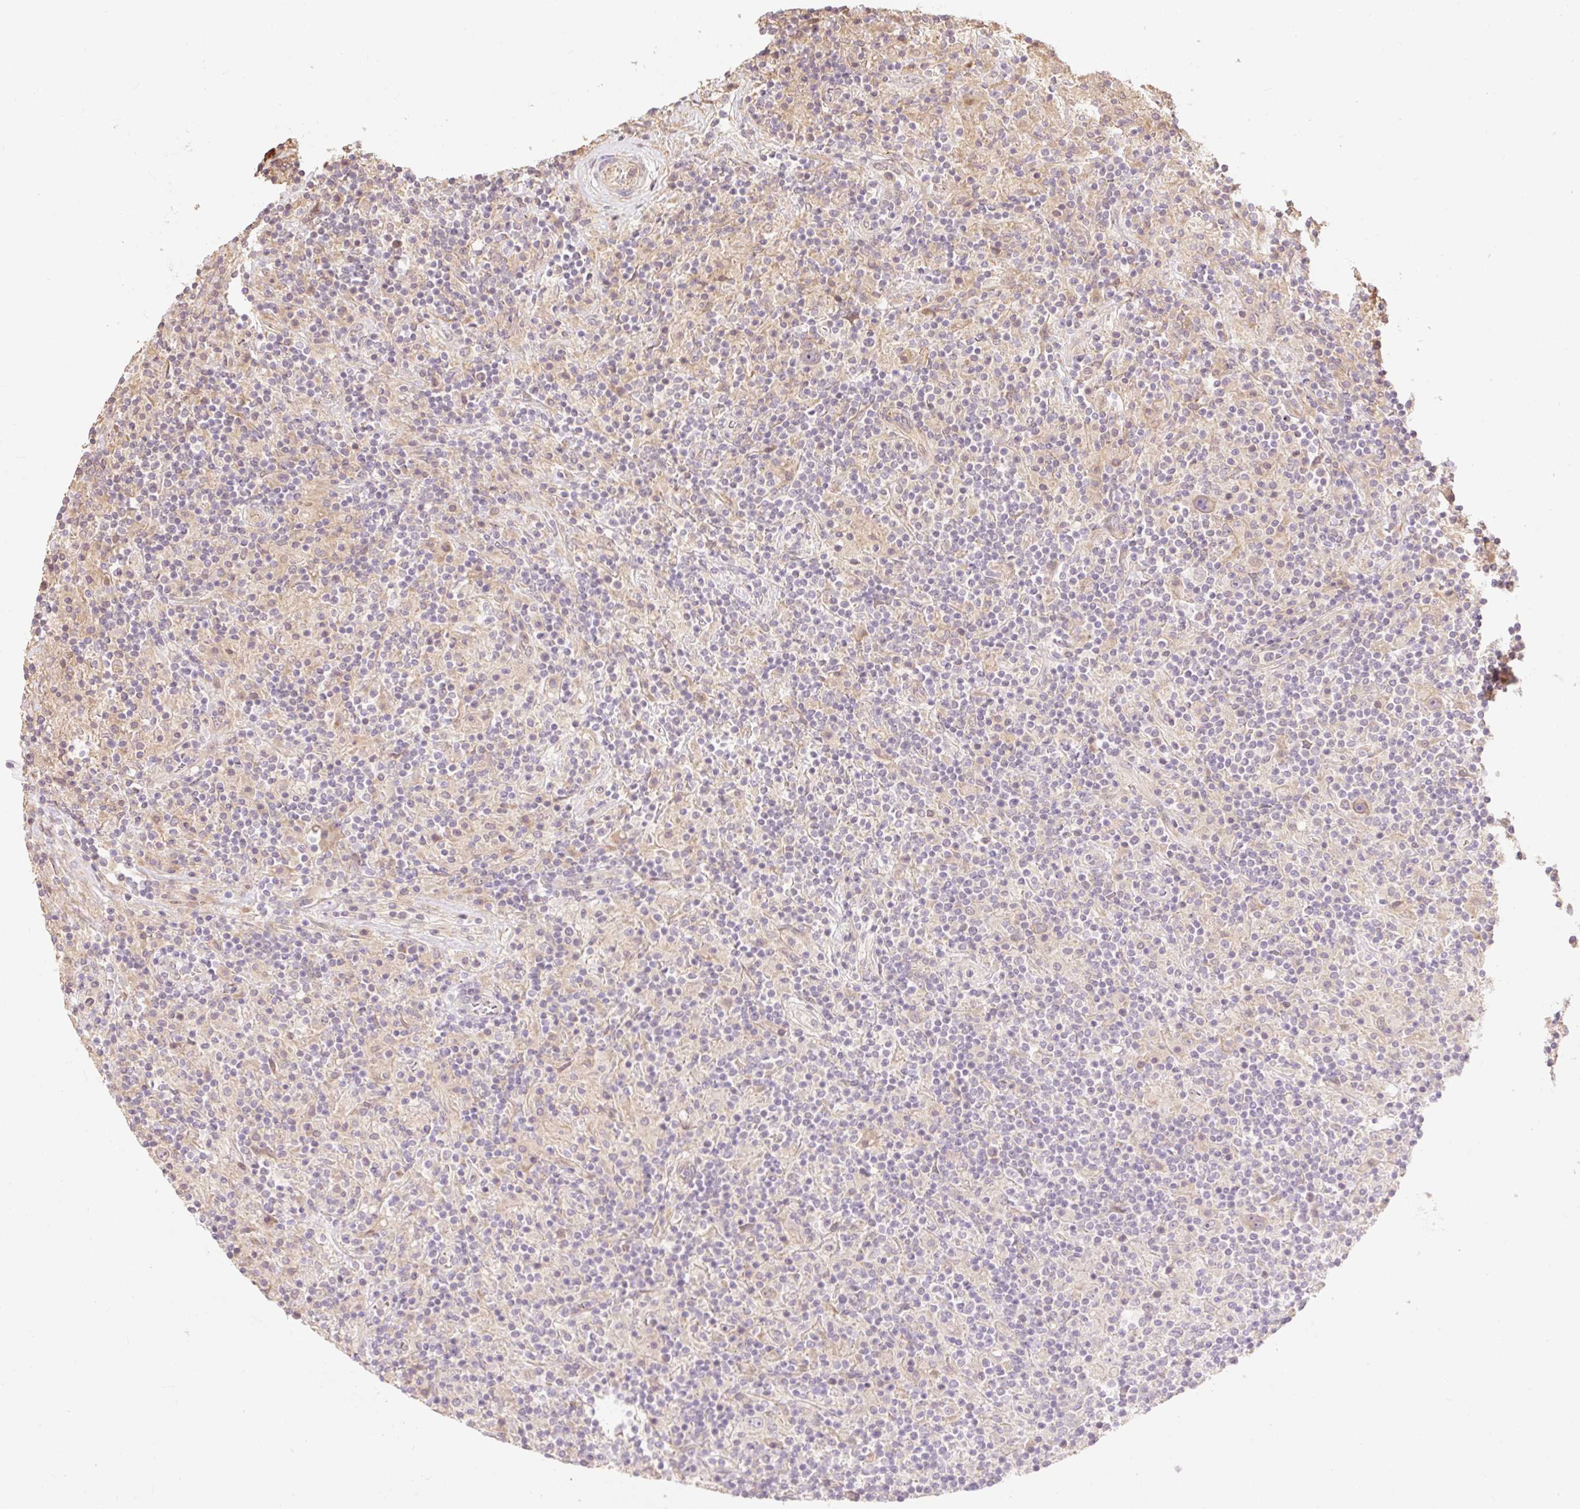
{"staining": {"intensity": "negative", "quantity": "none", "location": "none"}, "tissue": "lymphoma", "cell_type": "Tumor cells", "image_type": "cancer", "snomed": [{"axis": "morphology", "description": "Hodgkin's disease, NOS"}, {"axis": "topography", "description": "Lymph node"}], "caption": "The IHC image has no significant staining in tumor cells of Hodgkin's disease tissue.", "gene": "EMC10", "patient": {"sex": "male", "age": 70}}